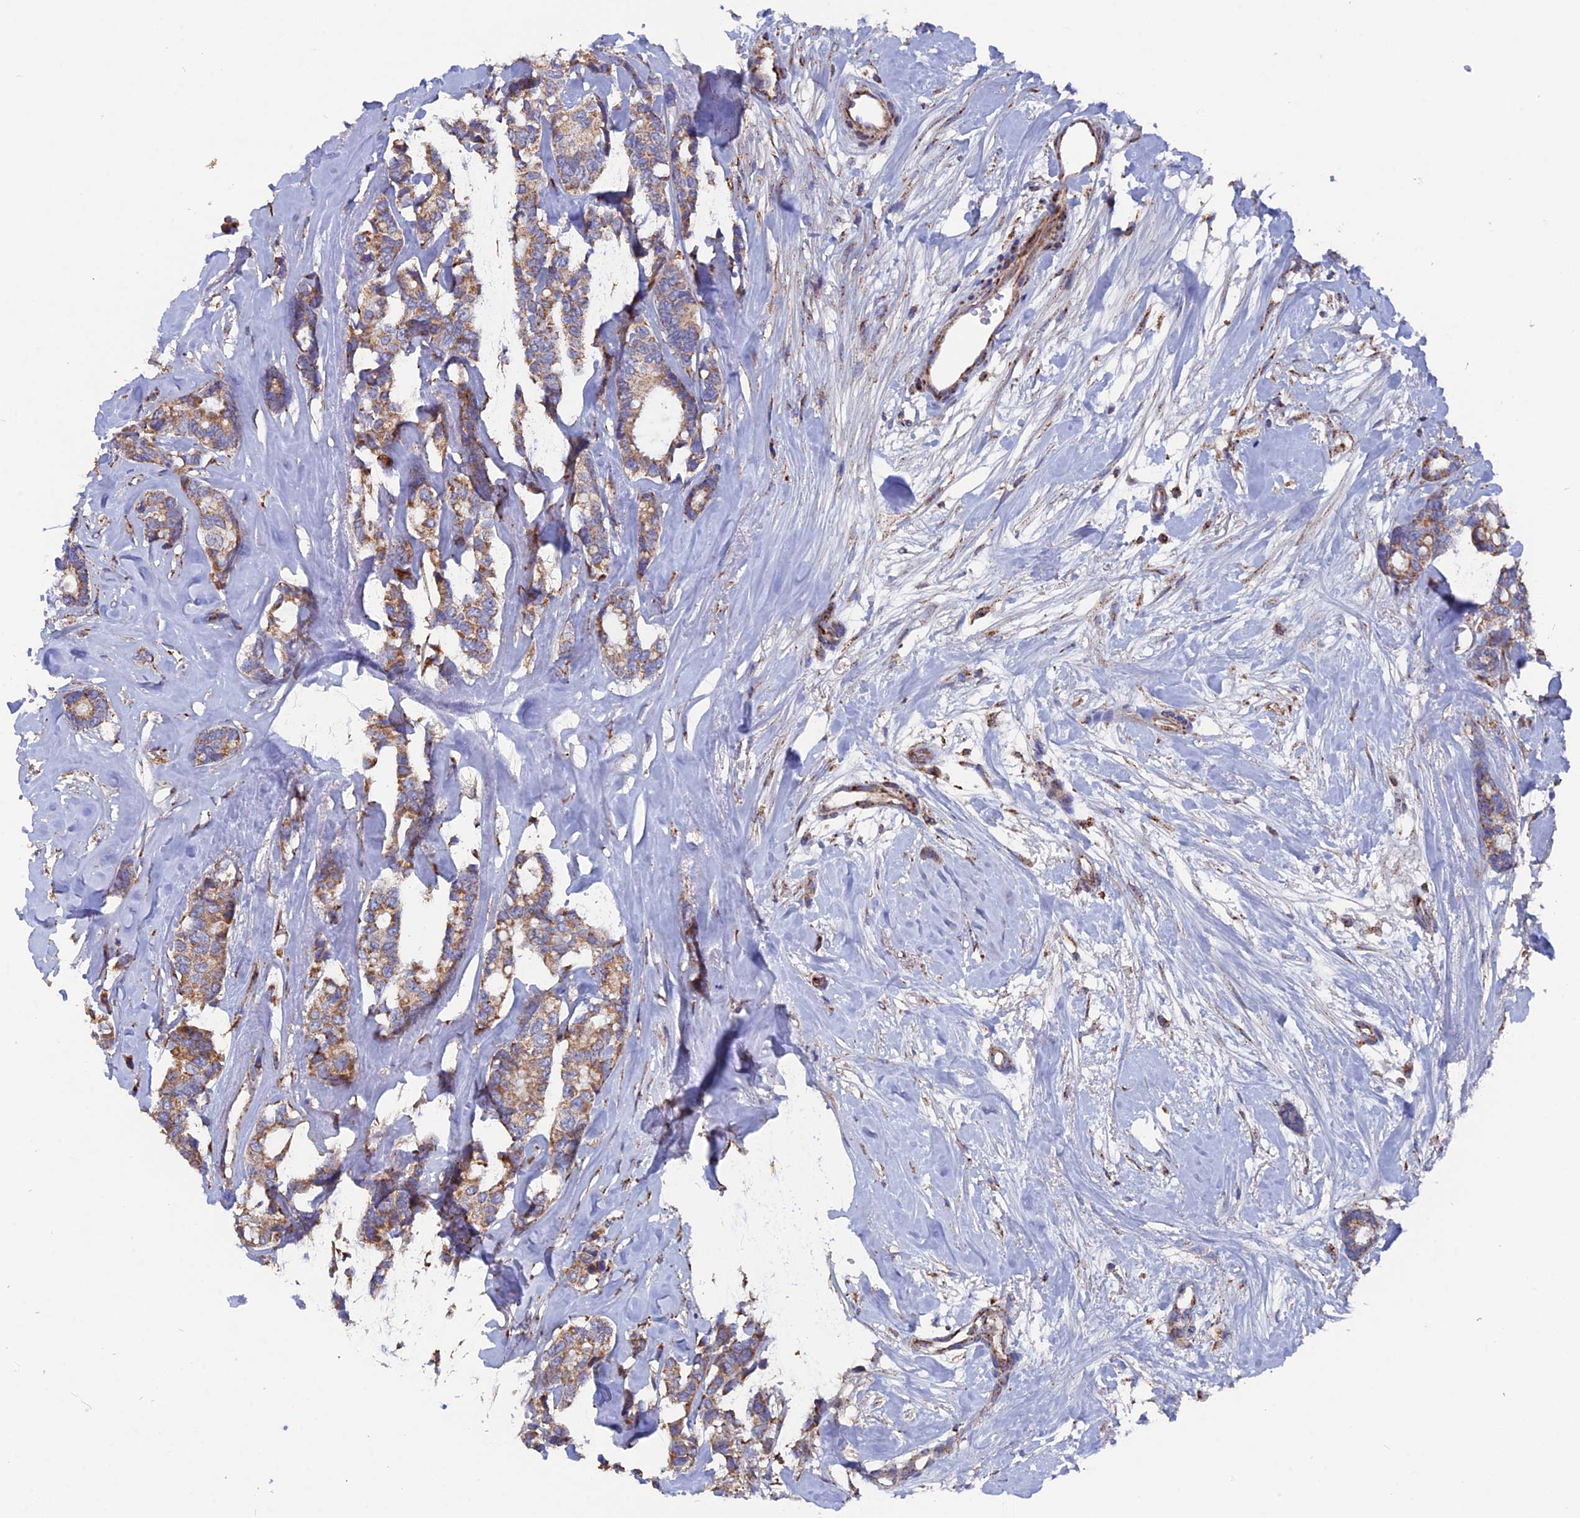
{"staining": {"intensity": "moderate", "quantity": ">75%", "location": "cytoplasmic/membranous"}, "tissue": "breast cancer", "cell_type": "Tumor cells", "image_type": "cancer", "snomed": [{"axis": "morphology", "description": "Duct carcinoma"}, {"axis": "topography", "description": "Breast"}], "caption": "Tumor cells display moderate cytoplasmic/membranous staining in approximately >75% of cells in breast cancer (intraductal carcinoma). The staining was performed using DAB to visualize the protein expression in brown, while the nuclei were stained in blue with hematoxylin (Magnification: 20x).", "gene": "TGFA", "patient": {"sex": "female", "age": 87}}